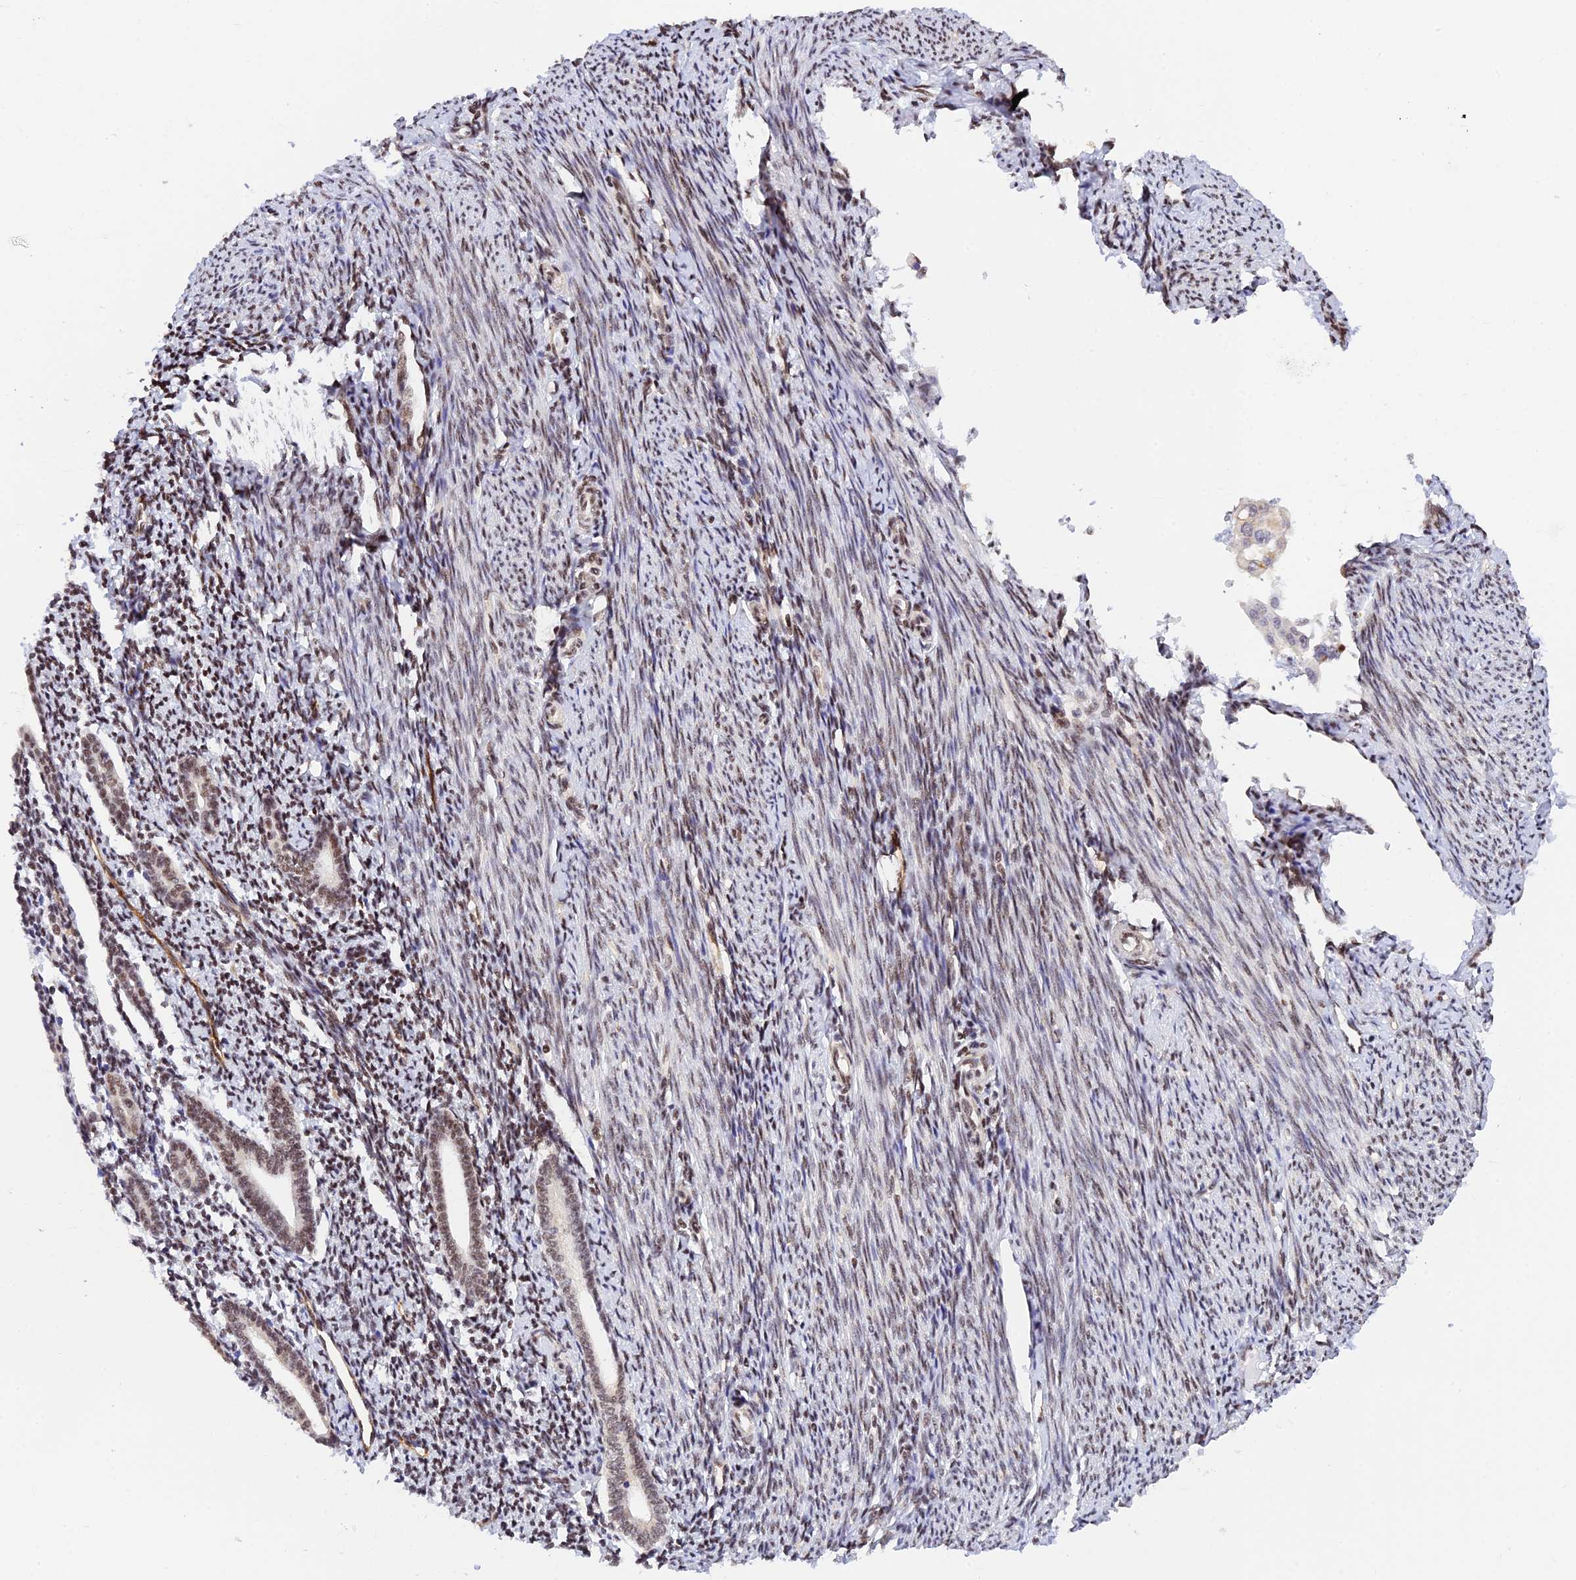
{"staining": {"intensity": "weak", "quantity": "25%-75%", "location": "nuclear"}, "tissue": "endometrium", "cell_type": "Cells in endometrial stroma", "image_type": "normal", "snomed": [{"axis": "morphology", "description": "Normal tissue, NOS"}, {"axis": "topography", "description": "Endometrium"}], "caption": "Immunohistochemical staining of normal human endometrium shows weak nuclear protein expression in approximately 25%-75% of cells in endometrial stroma.", "gene": "THAP11", "patient": {"sex": "female", "age": 56}}